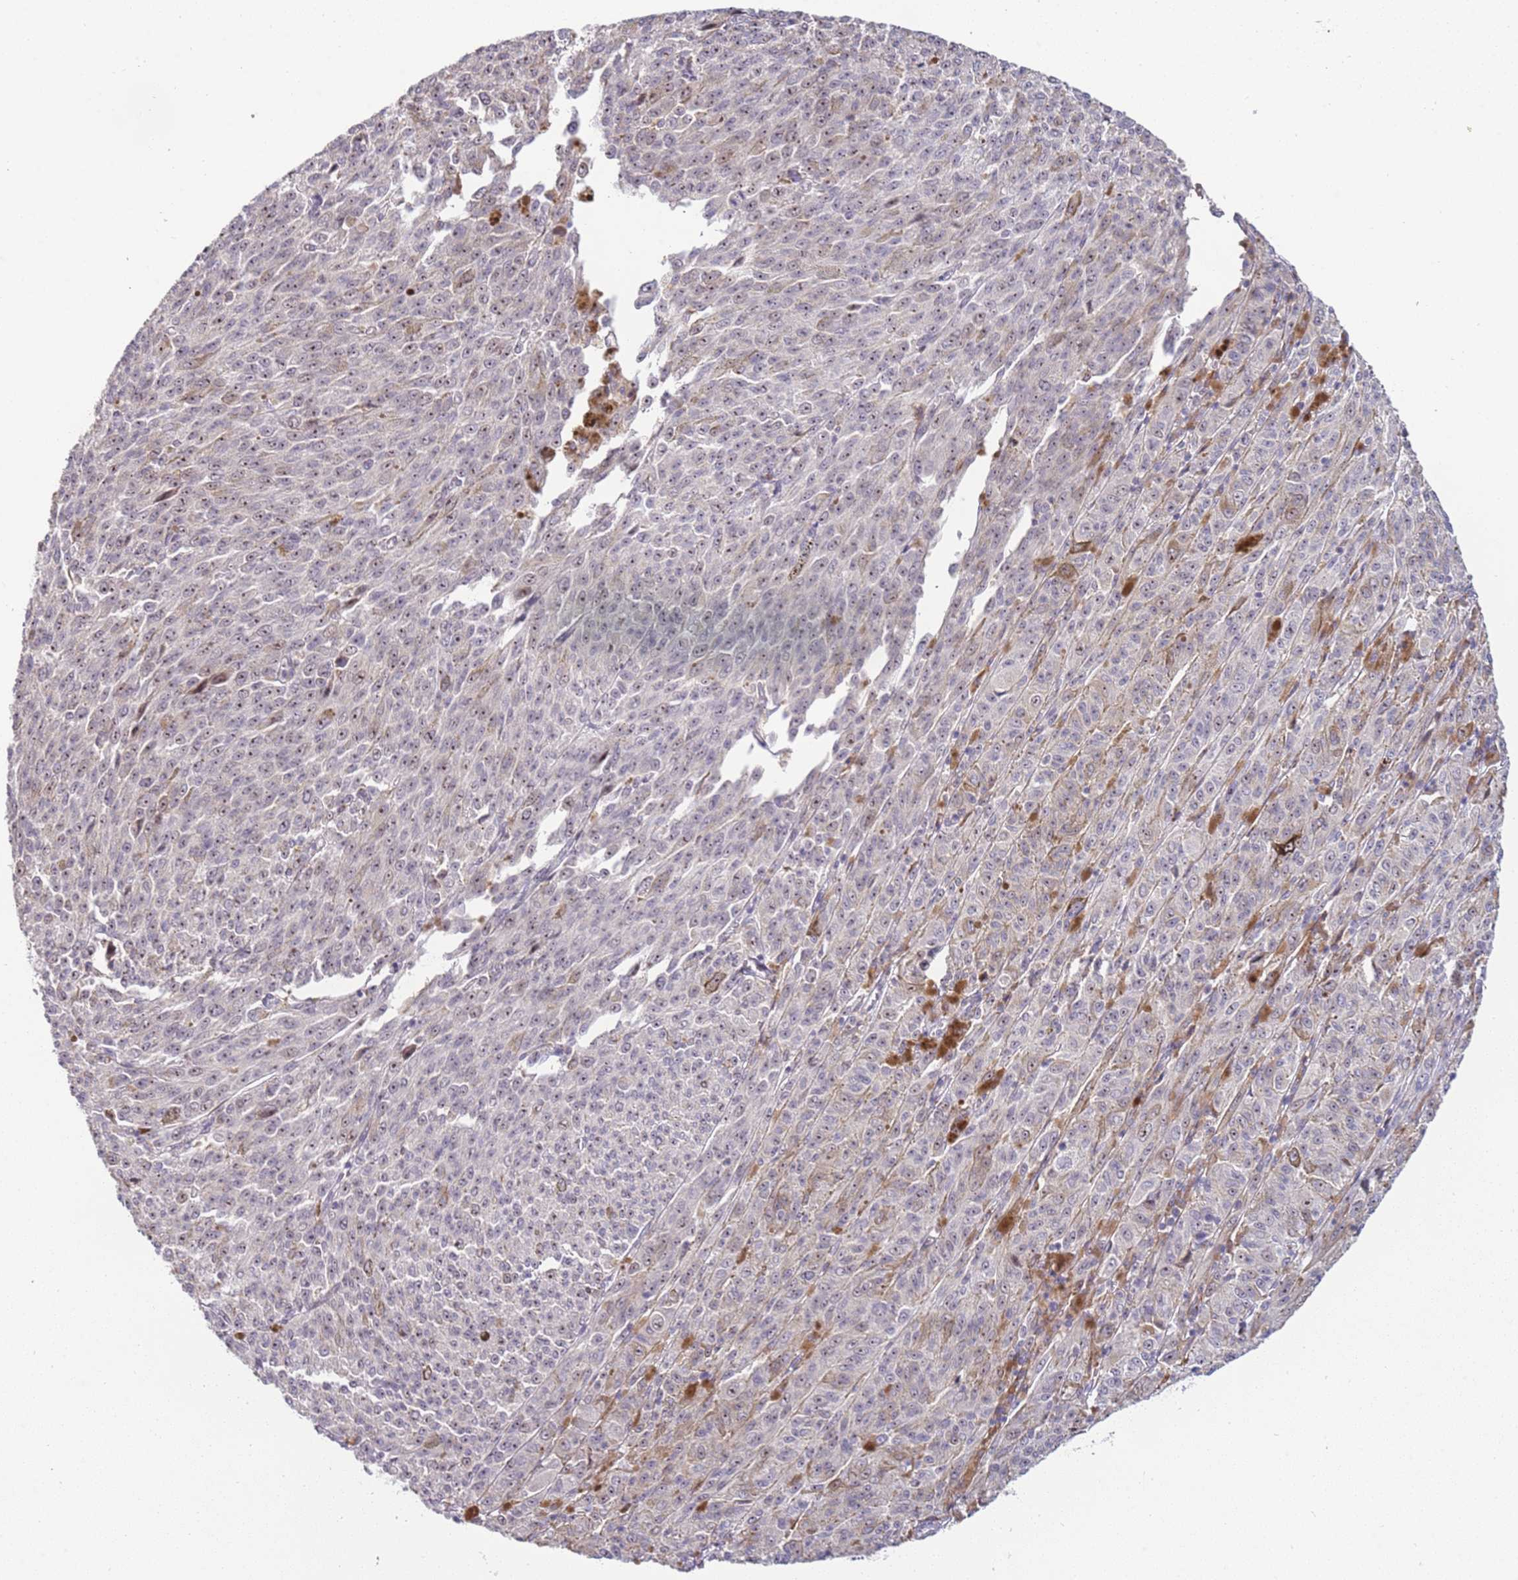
{"staining": {"intensity": "weak", "quantity": "25%-75%", "location": "nuclear"}, "tissue": "melanoma", "cell_type": "Tumor cells", "image_type": "cancer", "snomed": [{"axis": "morphology", "description": "Malignant melanoma, NOS"}, {"axis": "topography", "description": "Skin"}], "caption": "Melanoma tissue displays weak nuclear expression in approximately 25%-75% of tumor cells", "gene": "UCMA", "patient": {"sex": "female", "age": 52}}